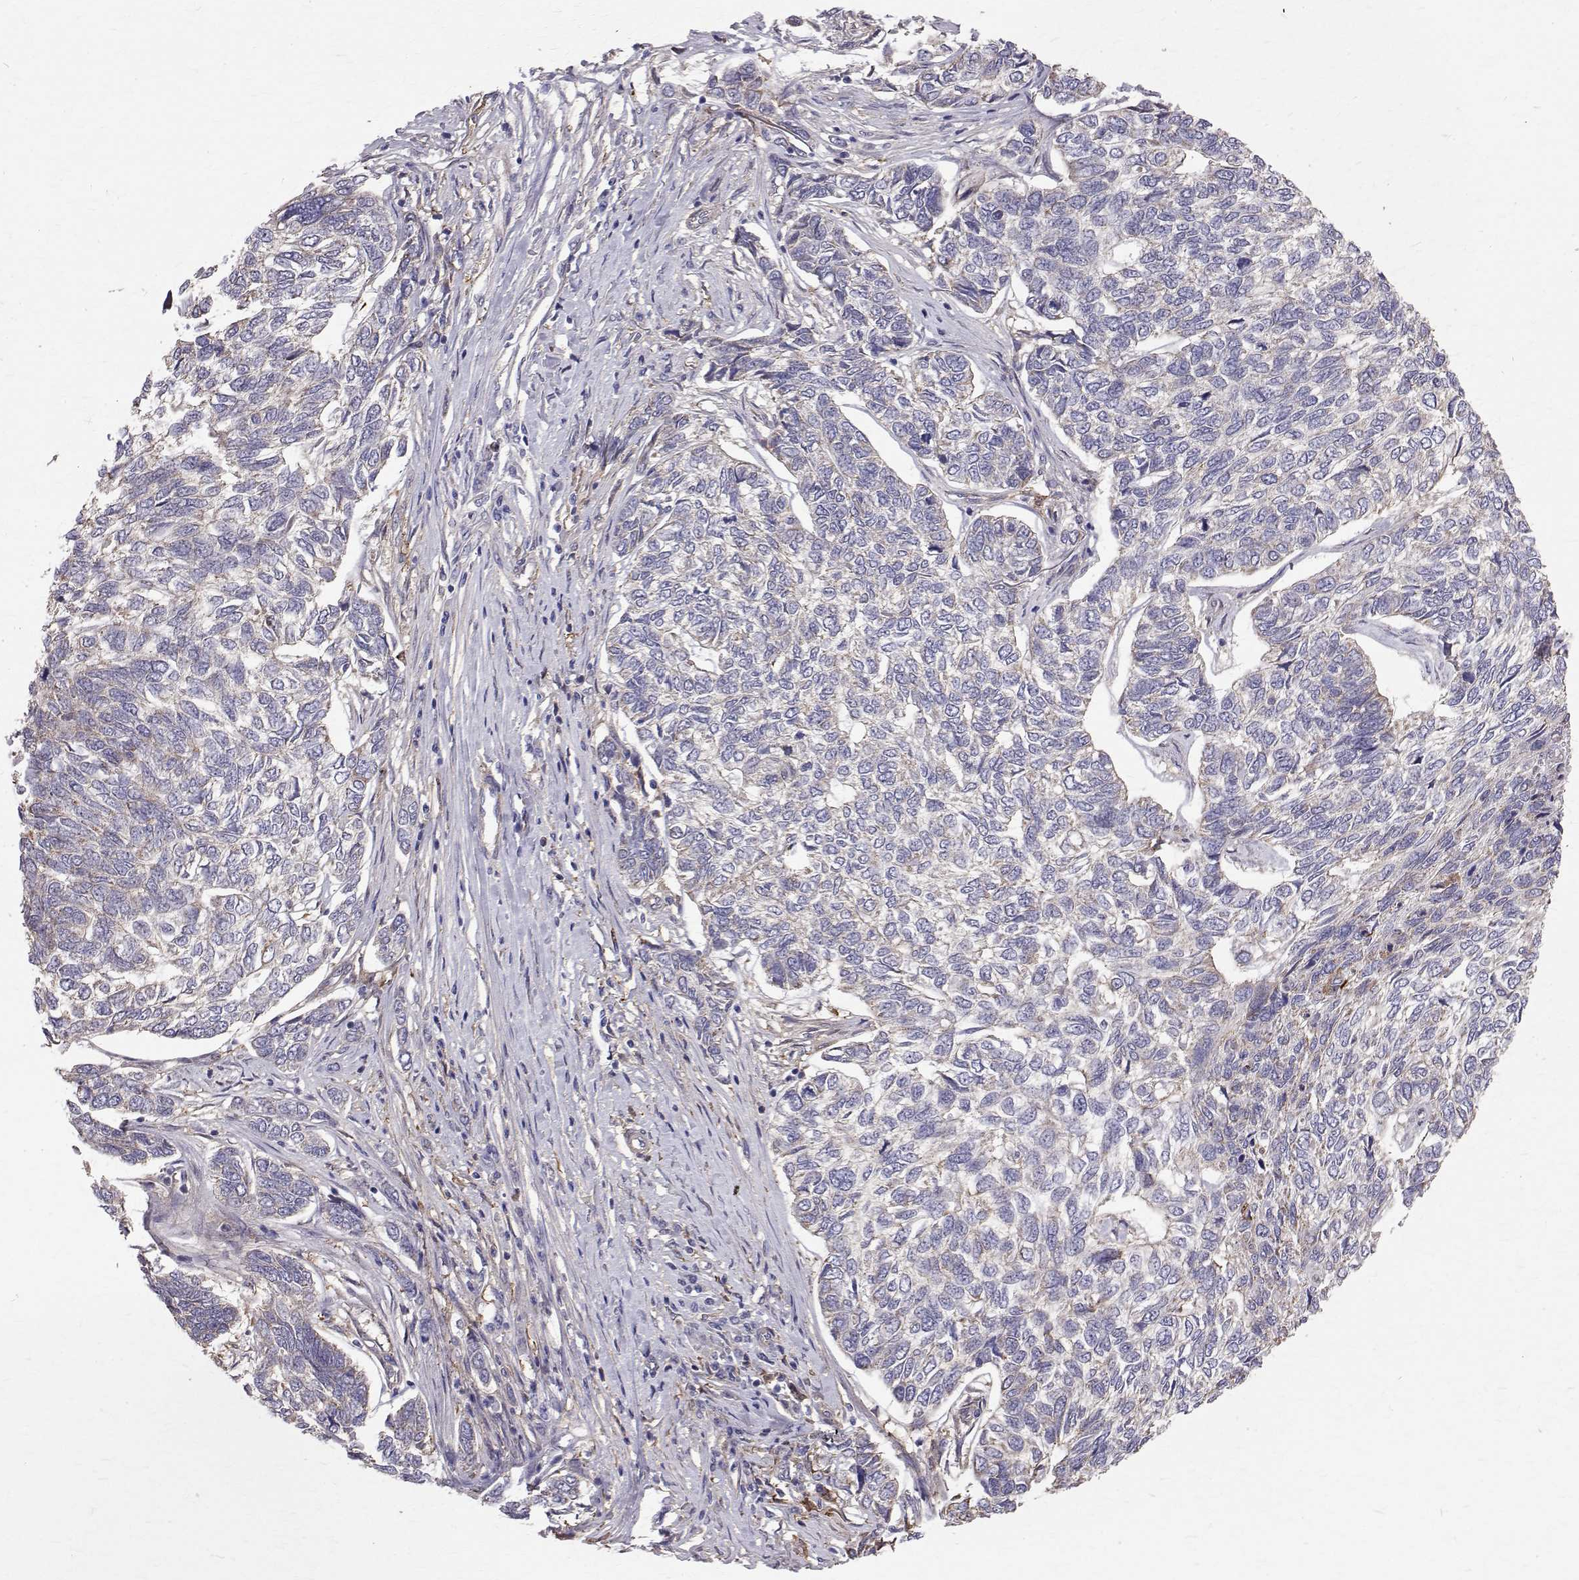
{"staining": {"intensity": "negative", "quantity": "none", "location": "none"}, "tissue": "skin cancer", "cell_type": "Tumor cells", "image_type": "cancer", "snomed": [{"axis": "morphology", "description": "Basal cell carcinoma"}, {"axis": "topography", "description": "Skin"}], "caption": "Human skin basal cell carcinoma stained for a protein using immunohistochemistry (IHC) demonstrates no positivity in tumor cells.", "gene": "CCDC89", "patient": {"sex": "female", "age": 65}}